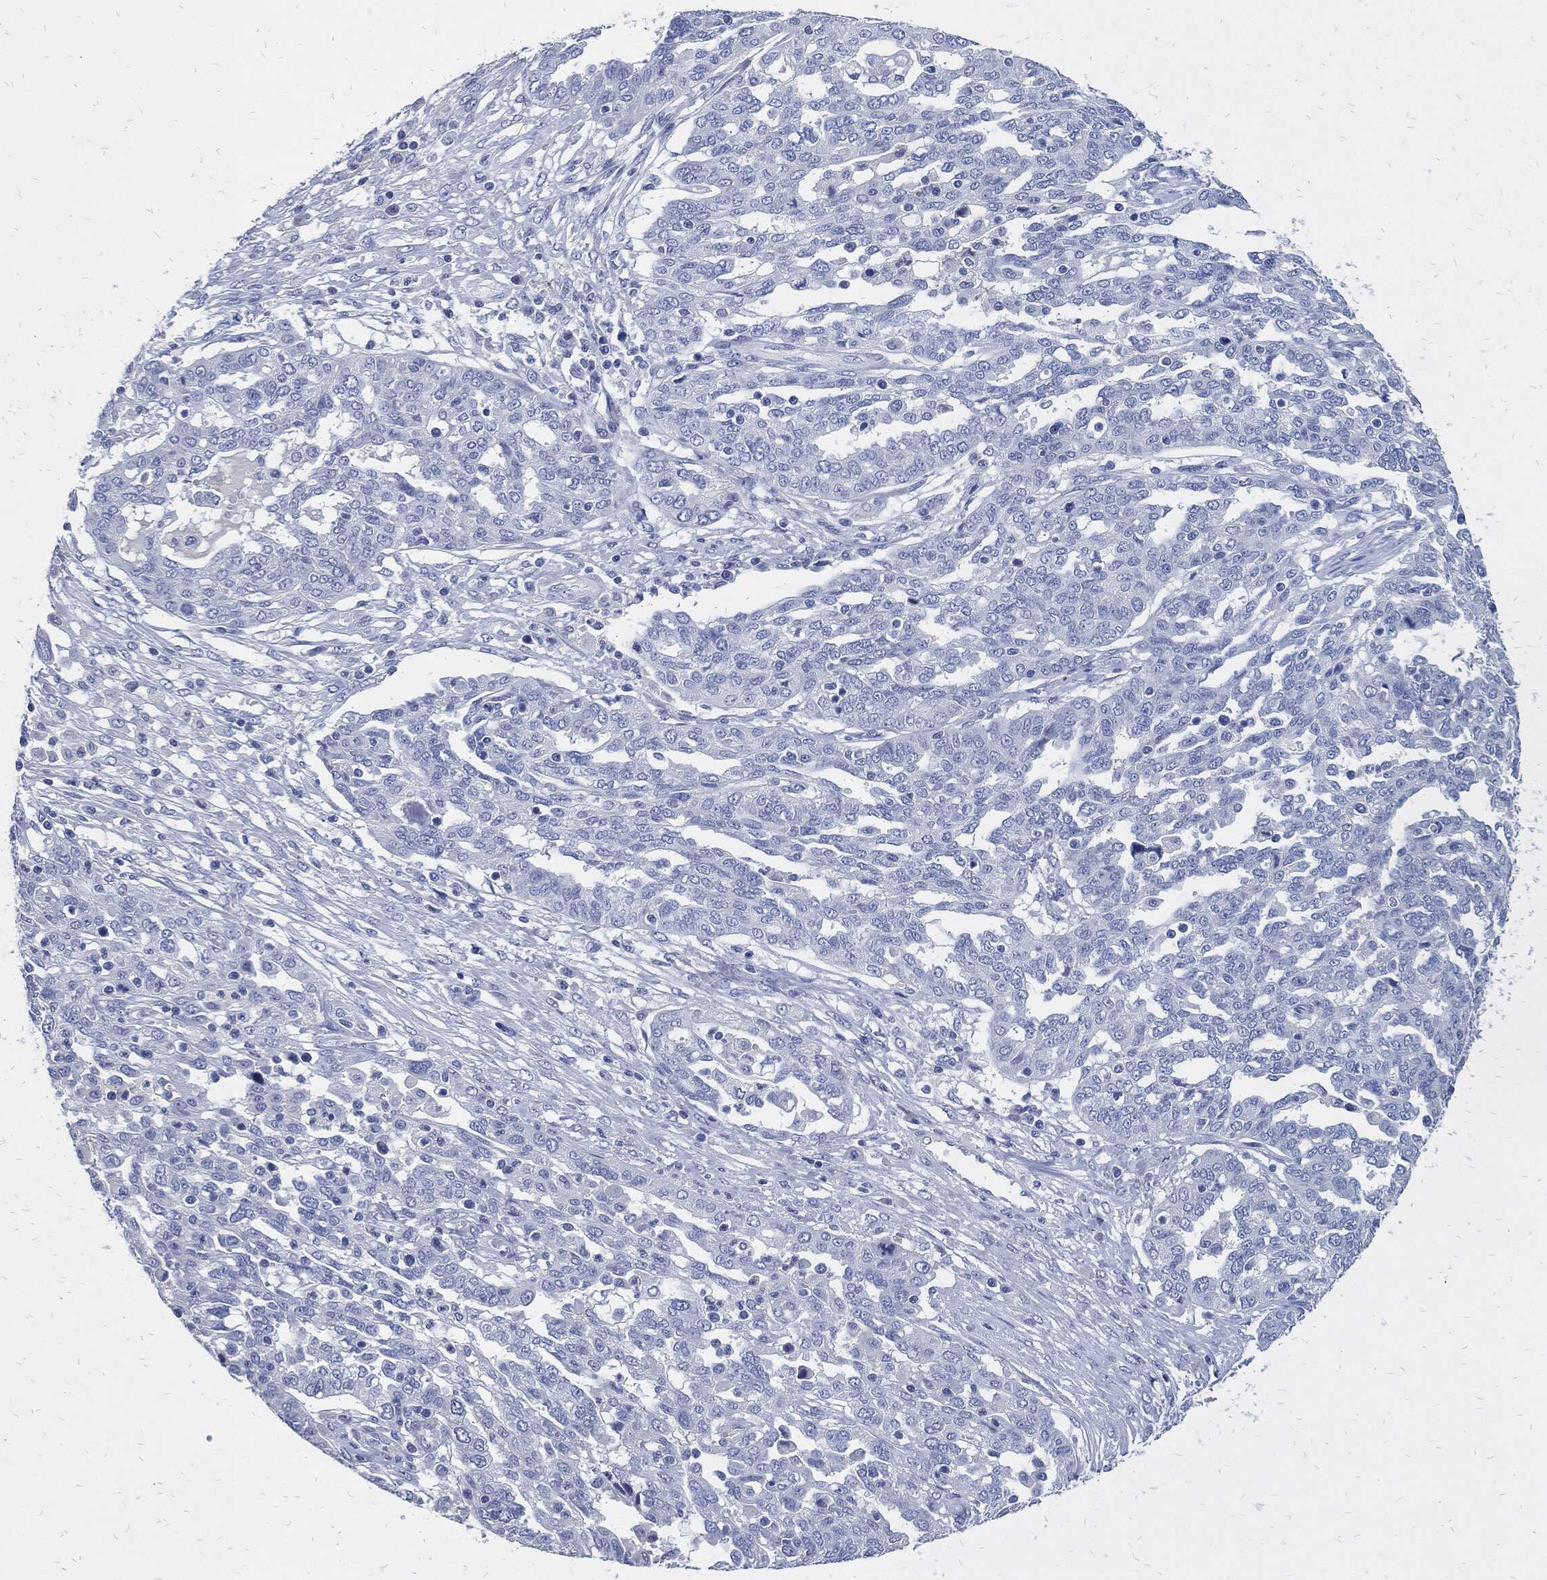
{"staining": {"intensity": "negative", "quantity": "none", "location": "none"}, "tissue": "ovarian cancer", "cell_type": "Tumor cells", "image_type": "cancer", "snomed": [{"axis": "morphology", "description": "Cystadenocarcinoma, serous, NOS"}, {"axis": "topography", "description": "Ovary"}], "caption": "Immunohistochemical staining of ovarian cancer (serous cystadenocarcinoma) demonstrates no significant expression in tumor cells. (DAB immunohistochemistry with hematoxylin counter stain).", "gene": "FABP4", "patient": {"sex": "female", "age": 67}}